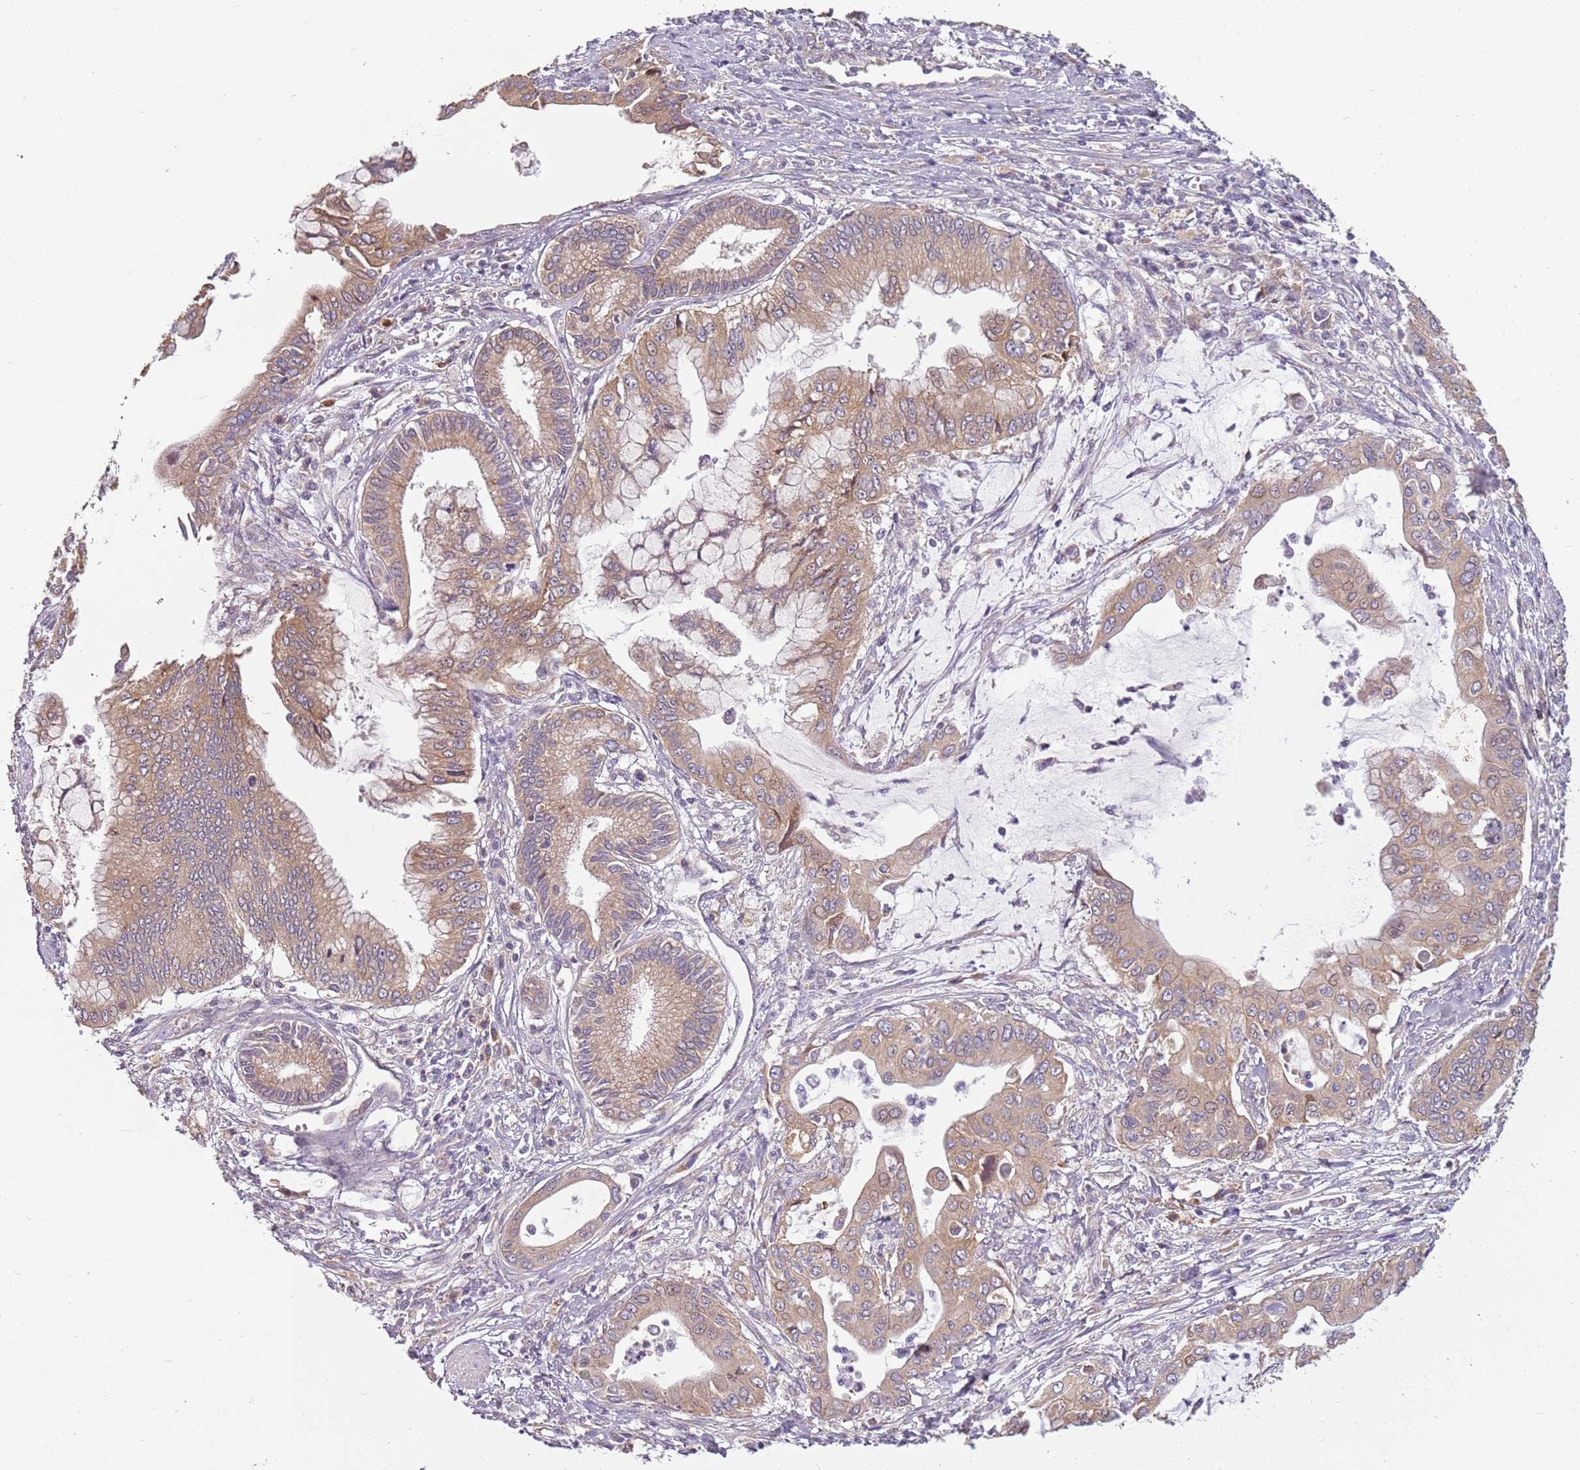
{"staining": {"intensity": "weak", "quantity": ">75%", "location": "cytoplasmic/membranous"}, "tissue": "pancreatic cancer", "cell_type": "Tumor cells", "image_type": "cancer", "snomed": [{"axis": "morphology", "description": "Adenocarcinoma, NOS"}, {"axis": "topography", "description": "Pancreas"}], "caption": "High-magnification brightfield microscopy of pancreatic cancer stained with DAB (3,3'-diaminobenzidine) (brown) and counterstained with hematoxylin (blue). tumor cells exhibit weak cytoplasmic/membranous staining is seen in about>75% of cells.", "gene": "RPS28", "patient": {"sex": "male", "age": 46}}